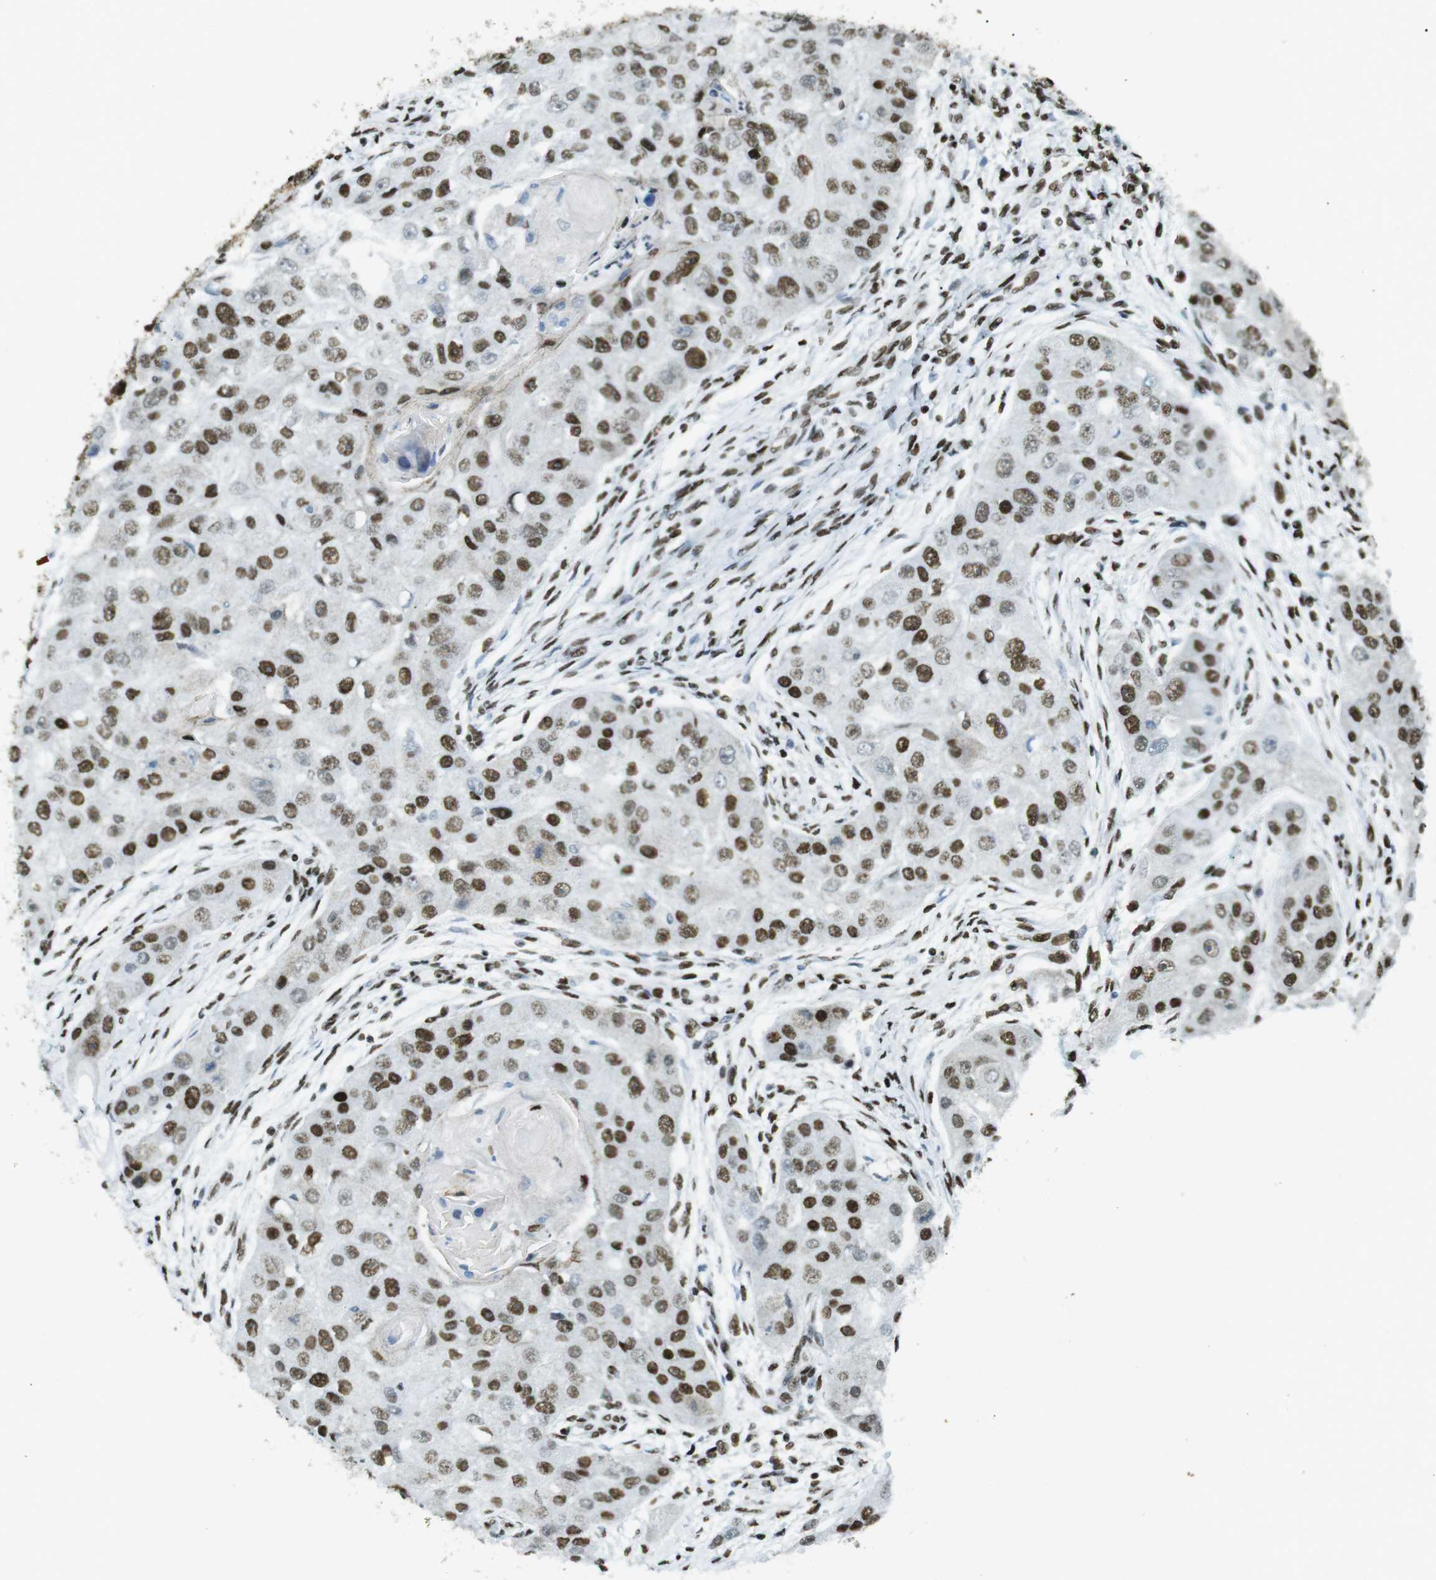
{"staining": {"intensity": "strong", "quantity": ">75%", "location": "nuclear"}, "tissue": "head and neck cancer", "cell_type": "Tumor cells", "image_type": "cancer", "snomed": [{"axis": "morphology", "description": "Normal tissue, NOS"}, {"axis": "morphology", "description": "Squamous cell carcinoma, NOS"}, {"axis": "topography", "description": "Skeletal muscle"}, {"axis": "topography", "description": "Head-Neck"}], "caption": "This photomicrograph shows IHC staining of head and neck squamous cell carcinoma, with high strong nuclear staining in about >75% of tumor cells.", "gene": "ARID1A", "patient": {"sex": "male", "age": 51}}